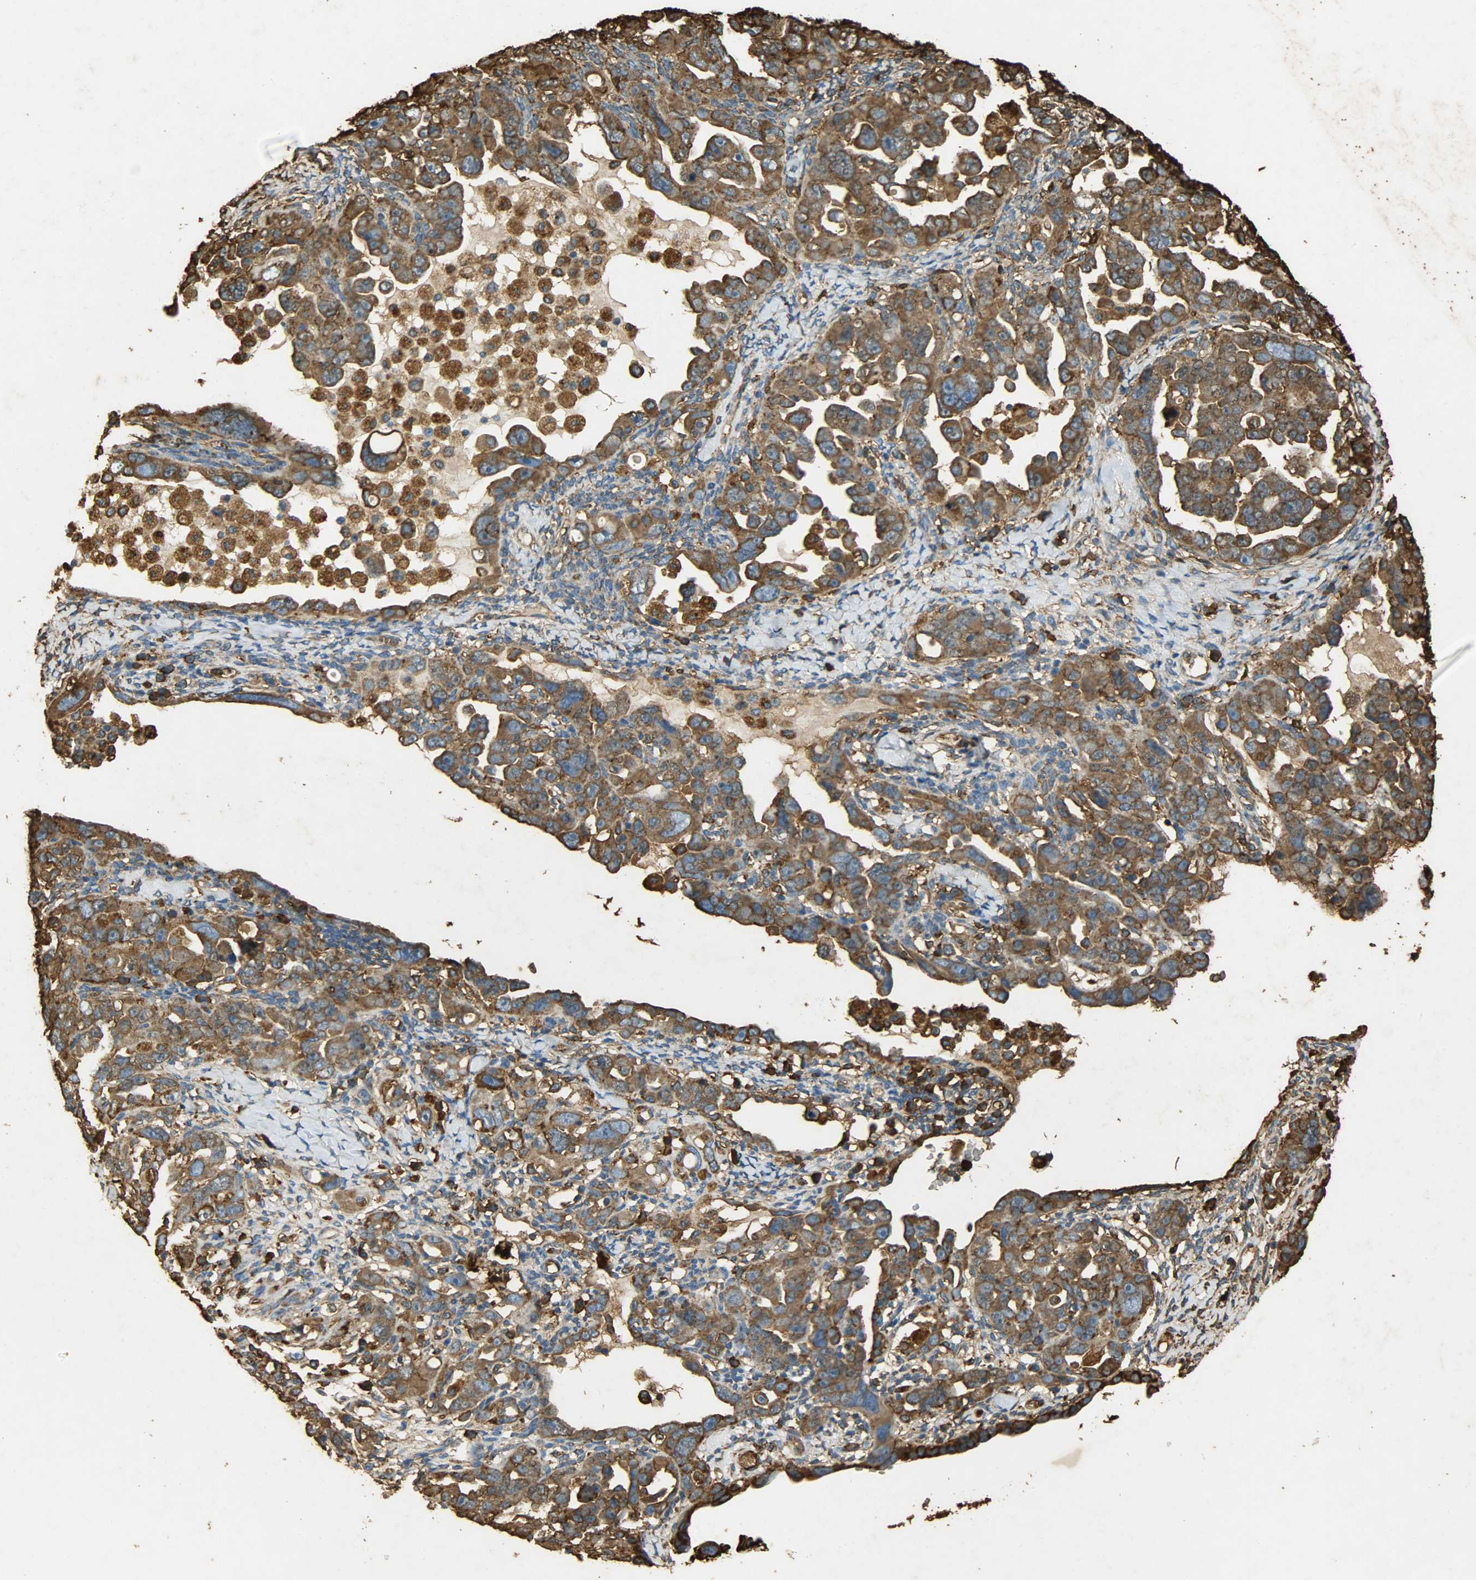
{"staining": {"intensity": "strong", "quantity": ">75%", "location": "cytoplasmic/membranous"}, "tissue": "ovarian cancer", "cell_type": "Tumor cells", "image_type": "cancer", "snomed": [{"axis": "morphology", "description": "Cystadenocarcinoma, serous, NOS"}, {"axis": "topography", "description": "Ovary"}], "caption": "Immunohistochemistry (IHC) image of neoplastic tissue: serous cystadenocarcinoma (ovarian) stained using immunohistochemistry shows high levels of strong protein expression localized specifically in the cytoplasmic/membranous of tumor cells, appearing as a cytoplasmic/membranous brown color.", "gene": "HSP90B1", "patient": {"sex": "female", "age": 66}}